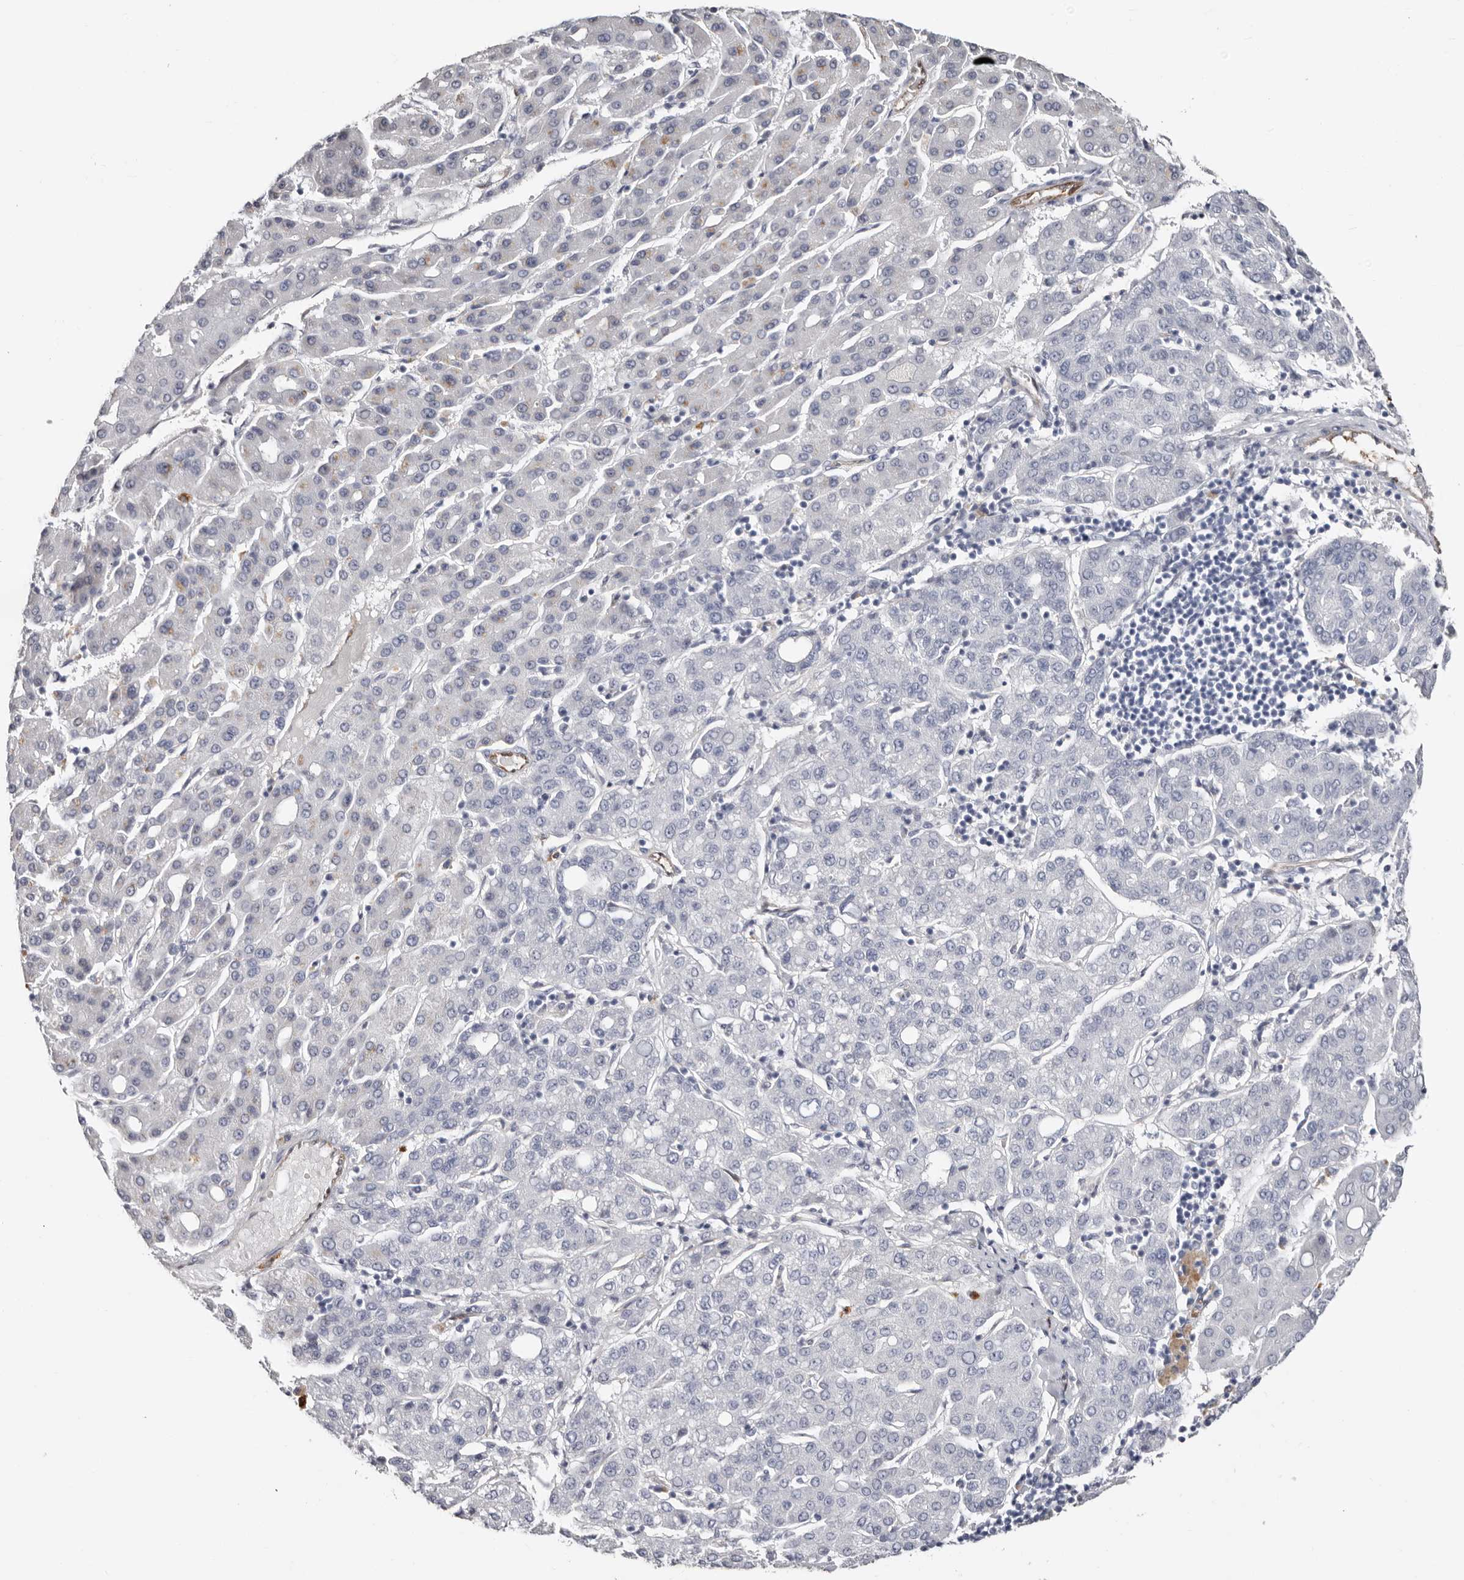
{"staining": {"intensity": "negative", "quantity": "none", "location": "none"}, "tissue": "liver cancer", "cell_type": "Tumor cells", "image_type": "cancer", "snomed": [{"axis": "morphology", "description": "Carcinoma, Hepatocellular, NOS"}, {"axis": "topography", "description": "Liver"}], "caption": "Tumor cells show no significant expression in liver hepatocellular carcinoma.", "gene": "PKDCC", "patient": {"sex": "male", "age": 65}}